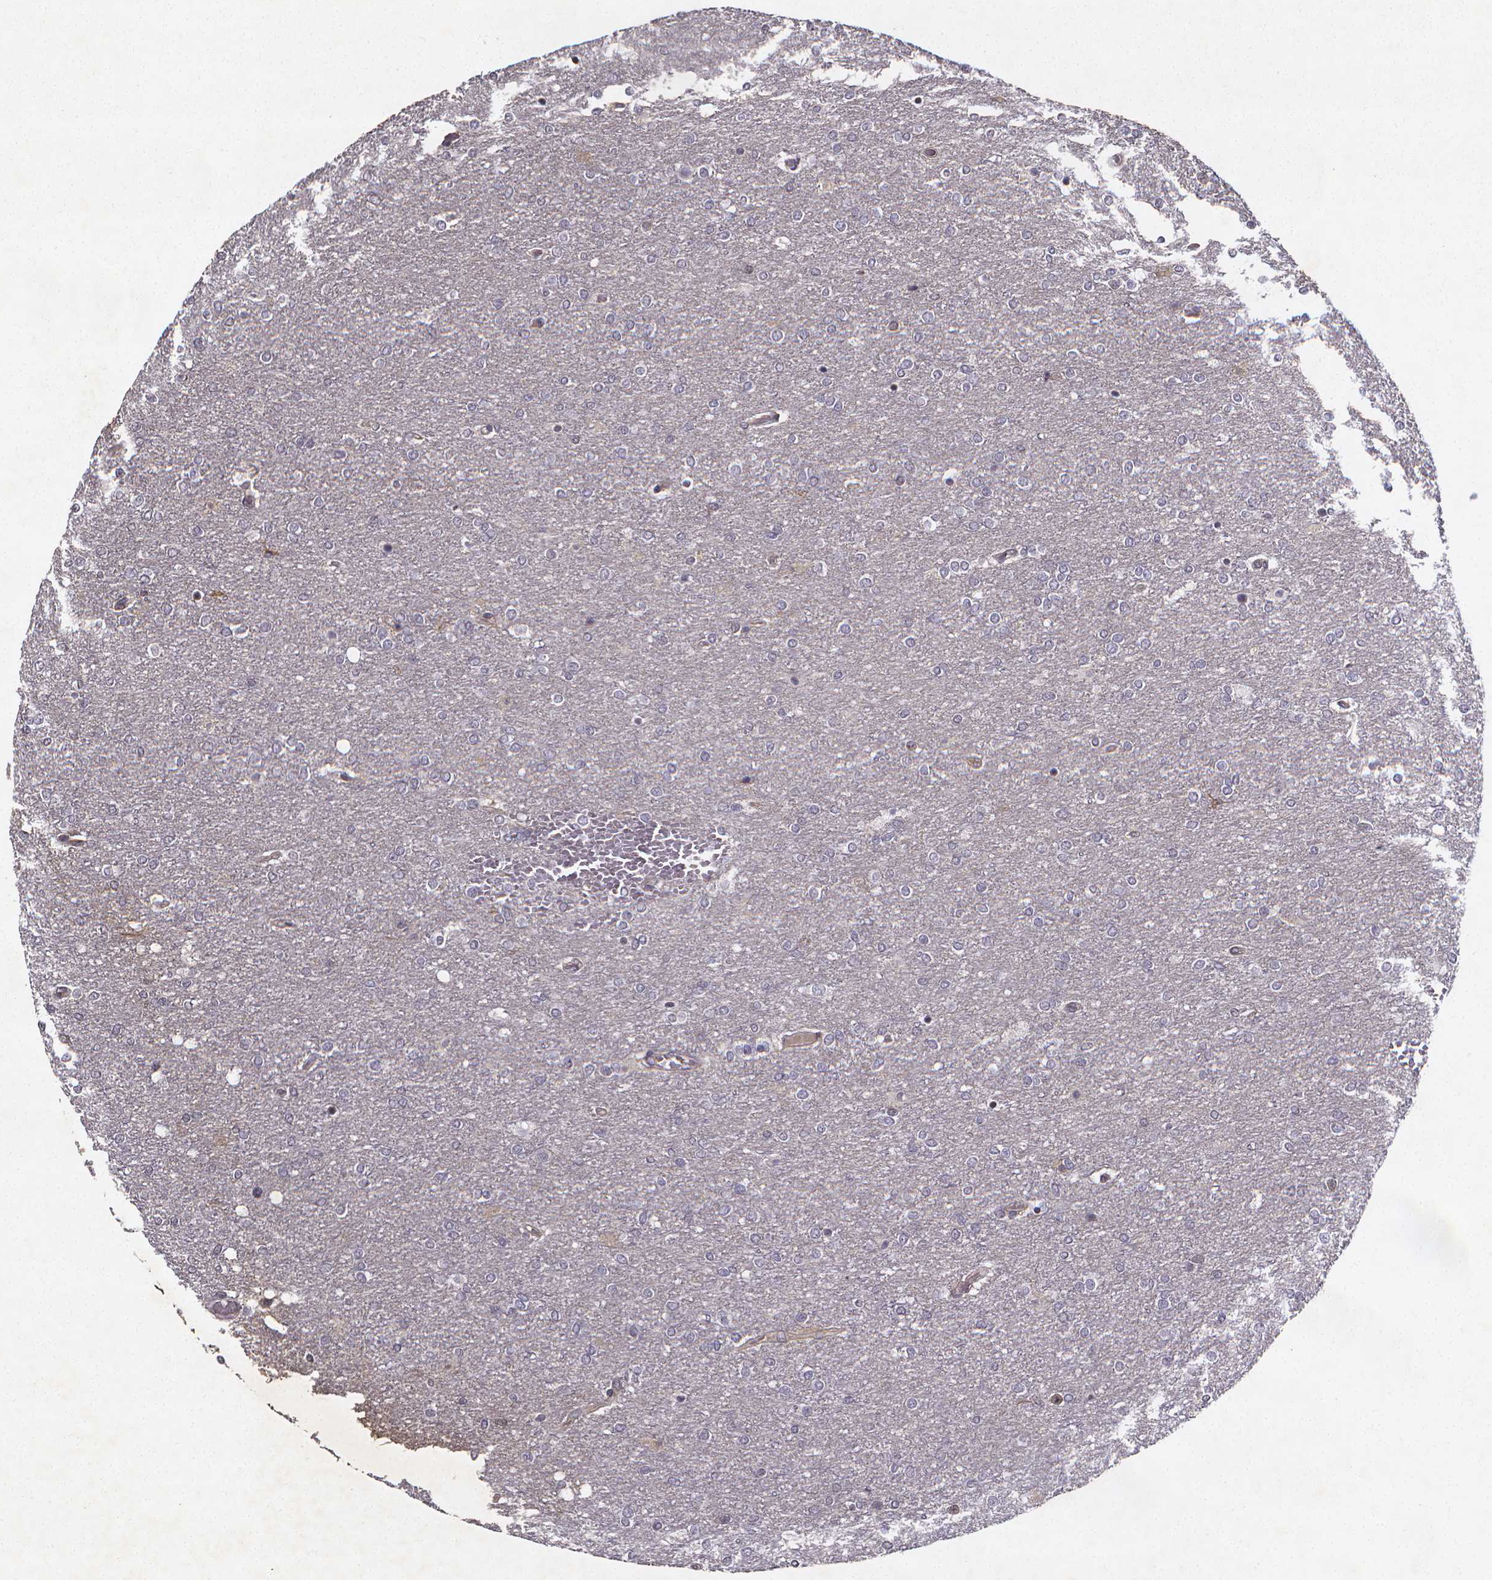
{"staining": {"intensity": "negative", "quantity": "none", "location": "none"}, "tissue": "glioma", "cell_type": "Tumor cells", "image_type": "cancer", "snomed": [{"axis": "morphology", "description": "Glioma, malignant, High grade"}, {"axis": "topography", "description": "Brain"}], "caption": "Tumor cells show no significant protein staining in malignant glioma (high-grade). The staining is performed using DAB brown chromogen with nuclei counter-stained in using hematoxylin.", "gene": "TP73", "patient": {"sex": "female", "age": 61}}